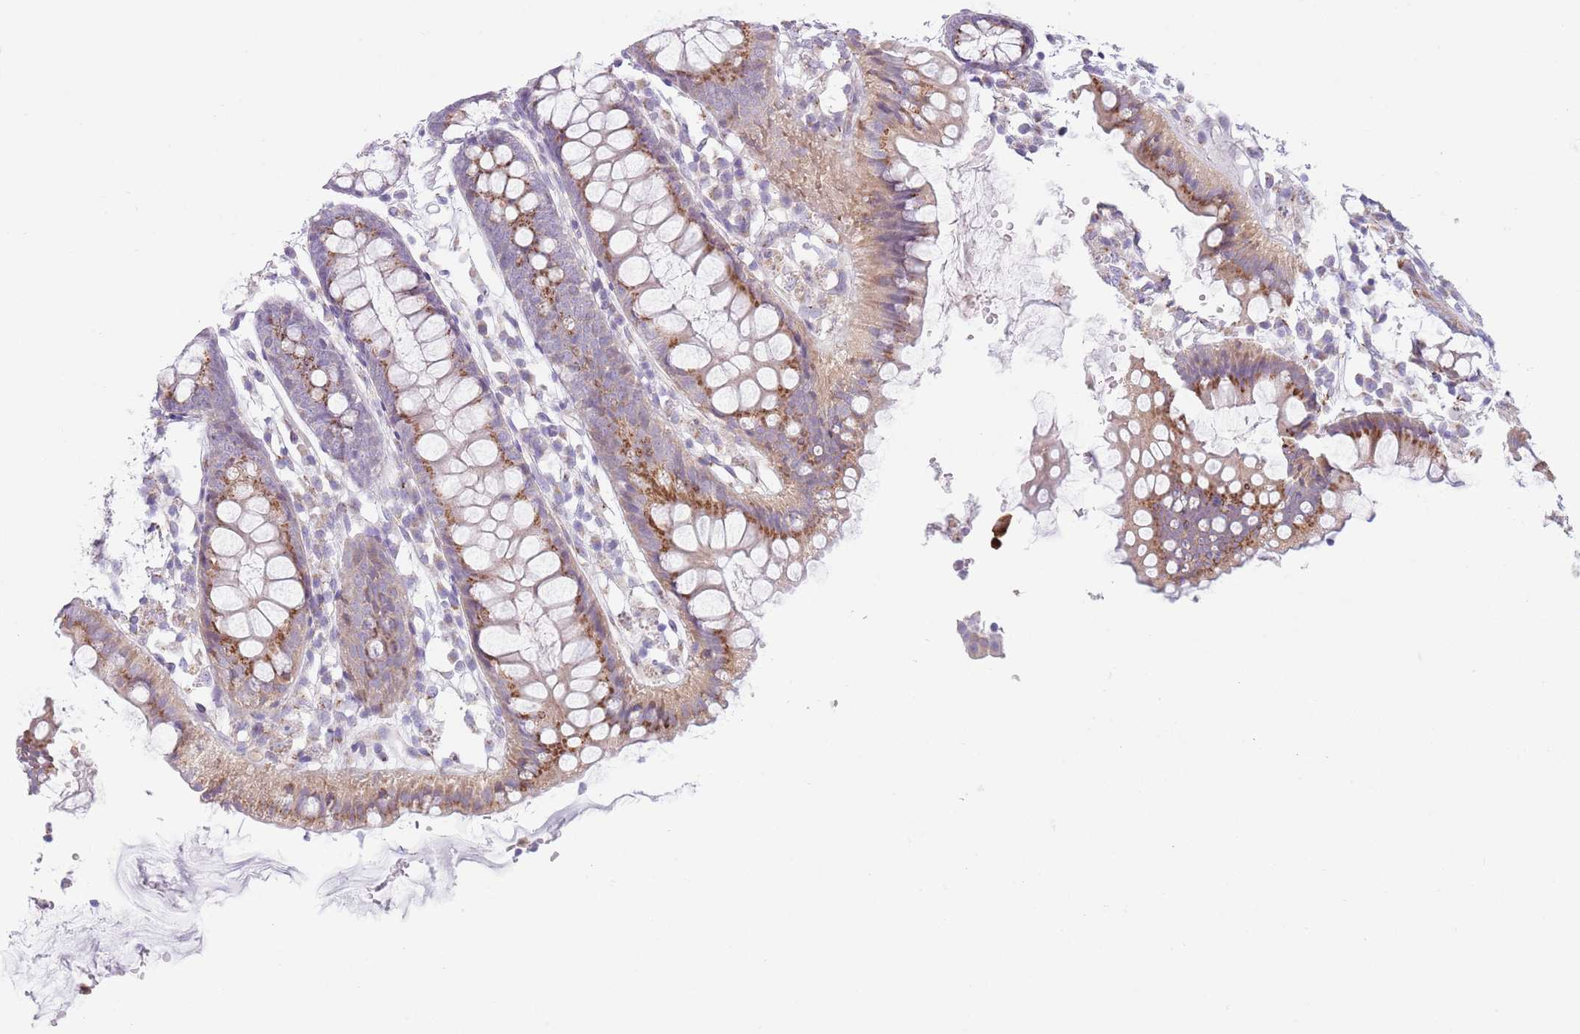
{"staining": {"intensity": "negative", "quantity": "none", "location": "none"}, "tissue": "colon", "cell_type": "Endothelial cells", "image_type": "normal", "snomed": [{"axis": "morphology", "description": "Normal tissue, NOS"}, {"axis": "topography", "description": "Colon"}], "caption": "This photomicrograph is of unremarkable colon stained with immunohistochemistry to label a protein in brown with the nuclei are counter-stained blue. There is no staining in endothelial cells. (Stains: DAB immunohistochemistry with hematoxylin counter stain, Microscopy: brightfield microscopy at high magnification).", "gene": "C20orf96", "patient": {"sex": "female", "age": 84}}